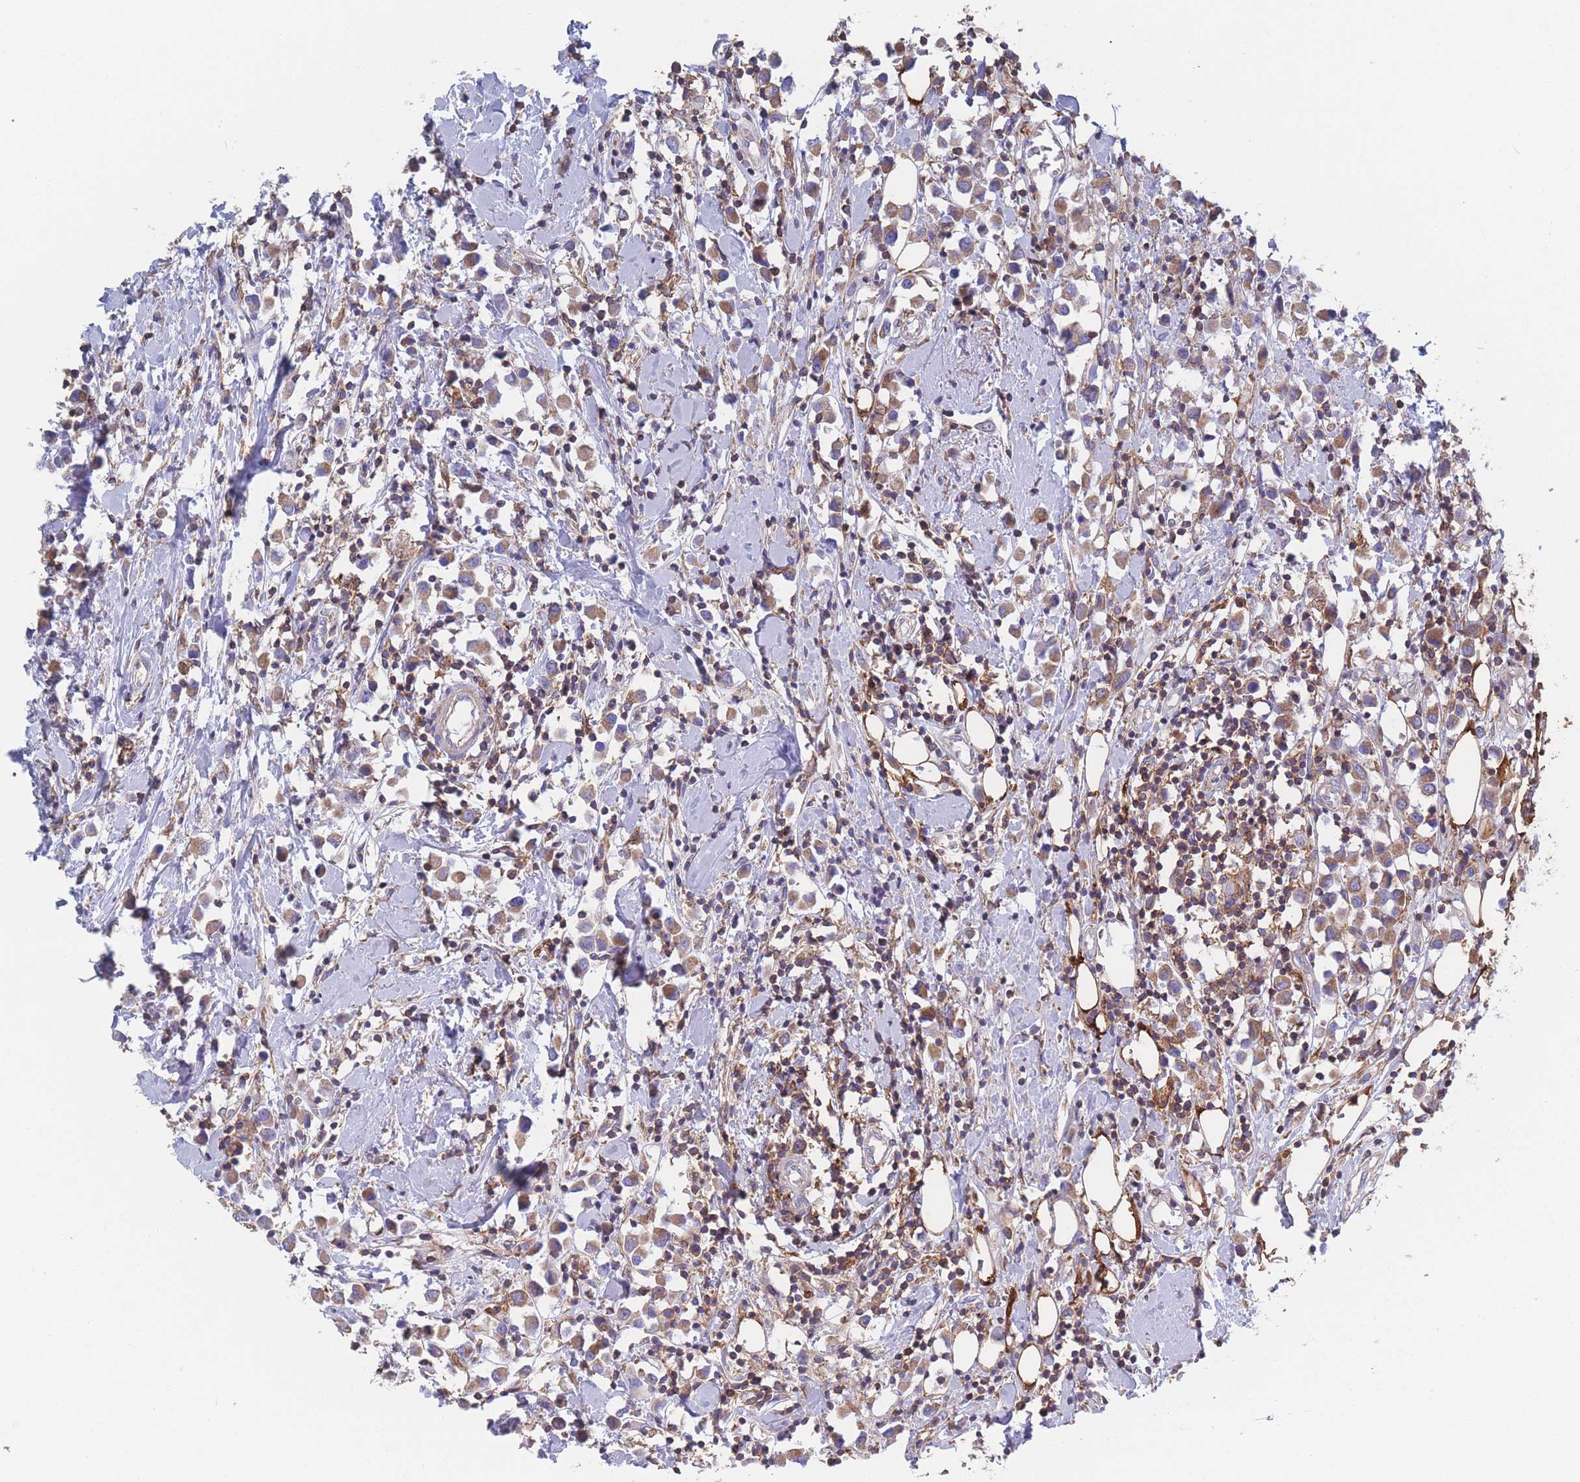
{"staining": {"intensity": "moderate", "quantity": ">75%", "location": "cytoplasmic/membranous"}, "tissue": "breast cancer", "cell_type": "Tumor cells", "image_type": "cancer", "snomed": [{"axis": "morphology", "description": "Duct carcinoma"}, {"axis": "topography", "description": "Breast"}], "caption": "Protein expression analysis of breast cancer (invasive ductal carcinoma) shows moderate cytoplasmic/membranous positivity in about >75% of tumor cells.", "gene": "ADH1A", "patient": {"sex": "female", "age": 61}}